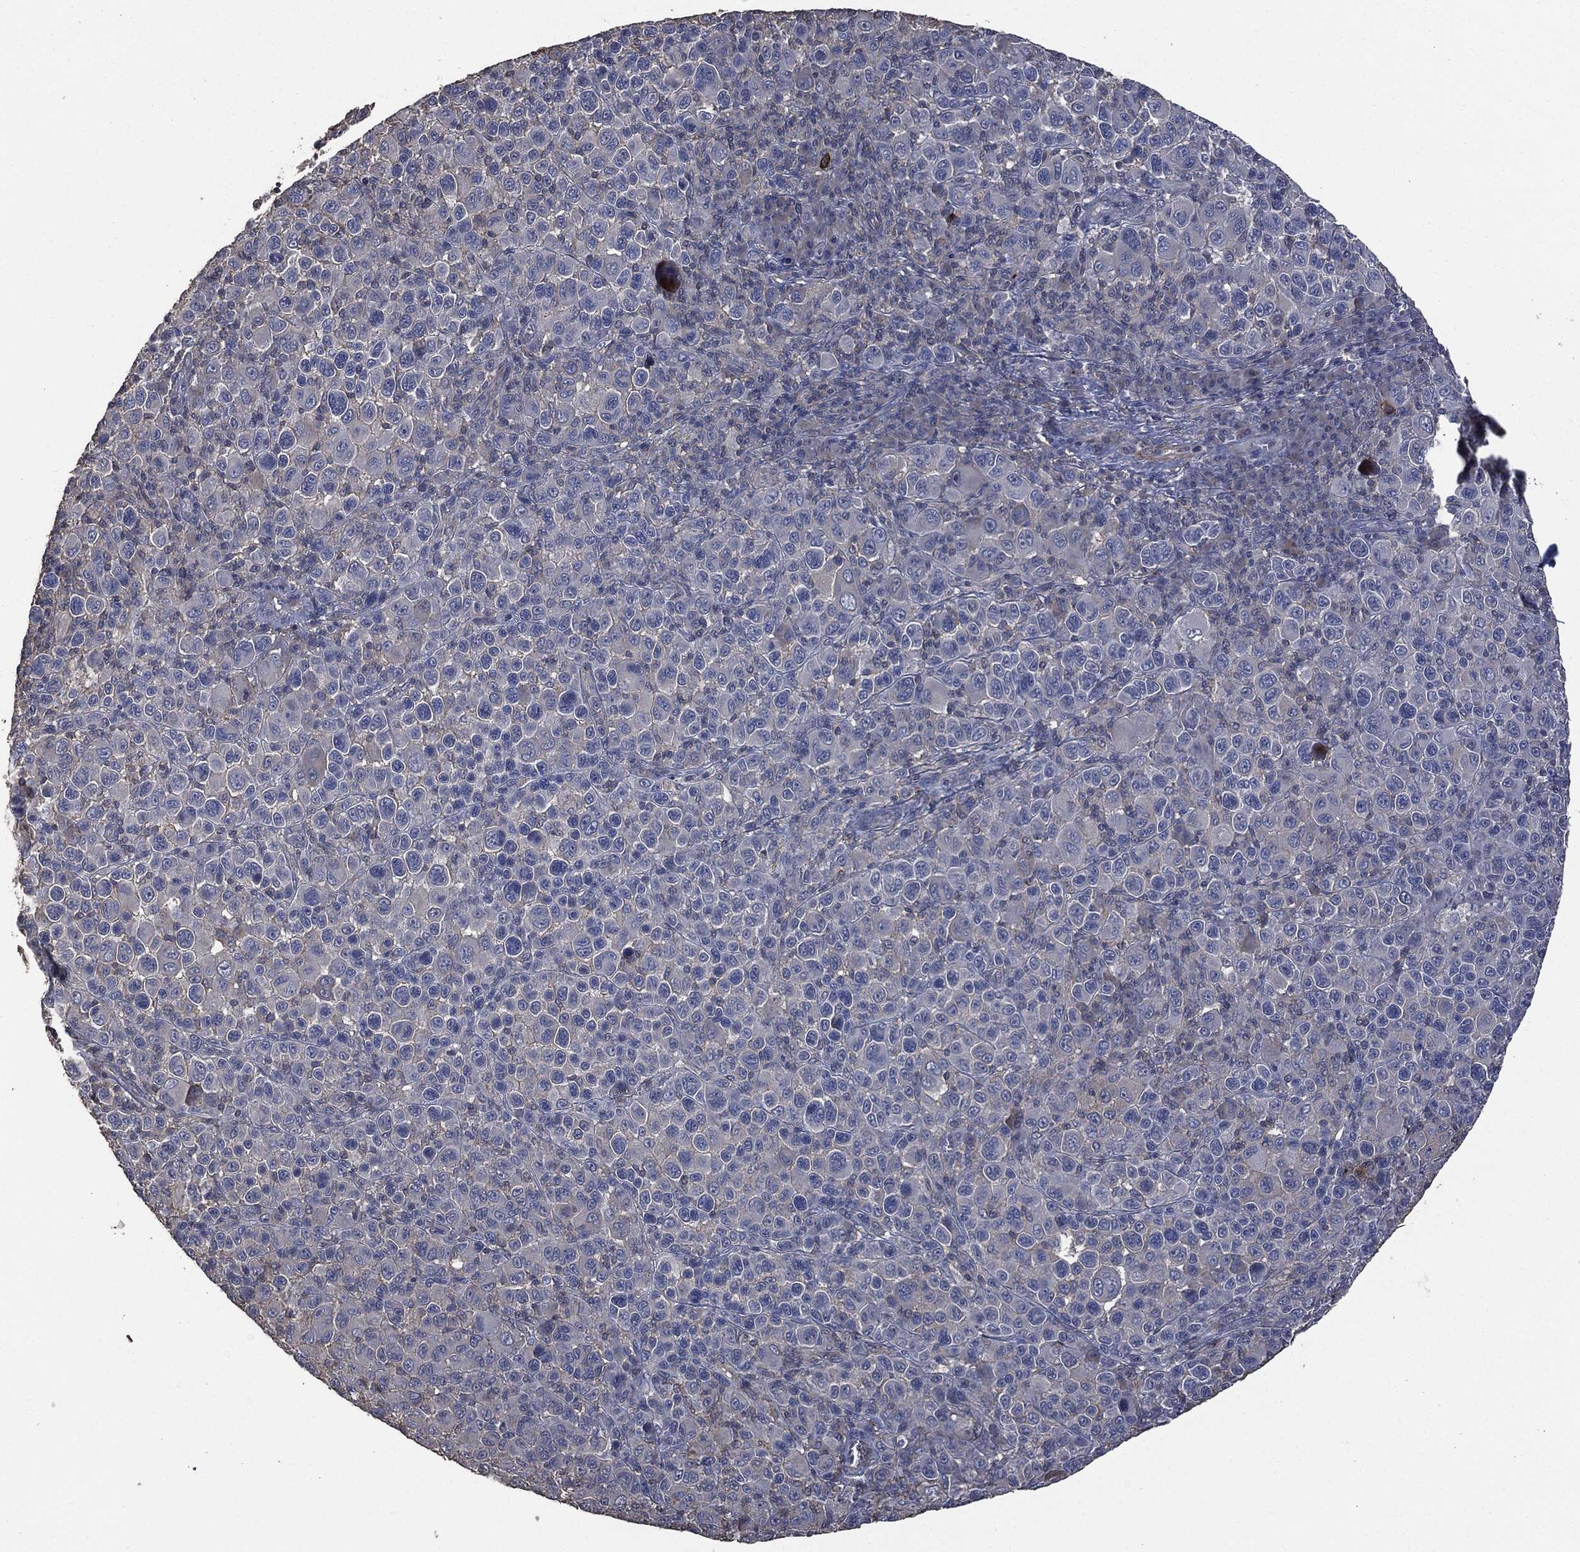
{"staining": {"intensity": "negative", "quantity": "none", "location": "none"}, "tissue": "melanoma", "cell_type": "Tumor cells", "image_type": "cancer", "snomed": [{"axis": "morphology", "description": "Malignant melanoma, NOS"}, {"axis": "topography", "description": "Skin"}], "caption": "This photomicrograph is of malignant melanoma stained with immunohistochemistry to label a protein in brown with the nuclei are counter-stained blue. There is no positivity in tumor cells.", "gene": "MSLN", "patient": {"sex": "female", "age": 57}}